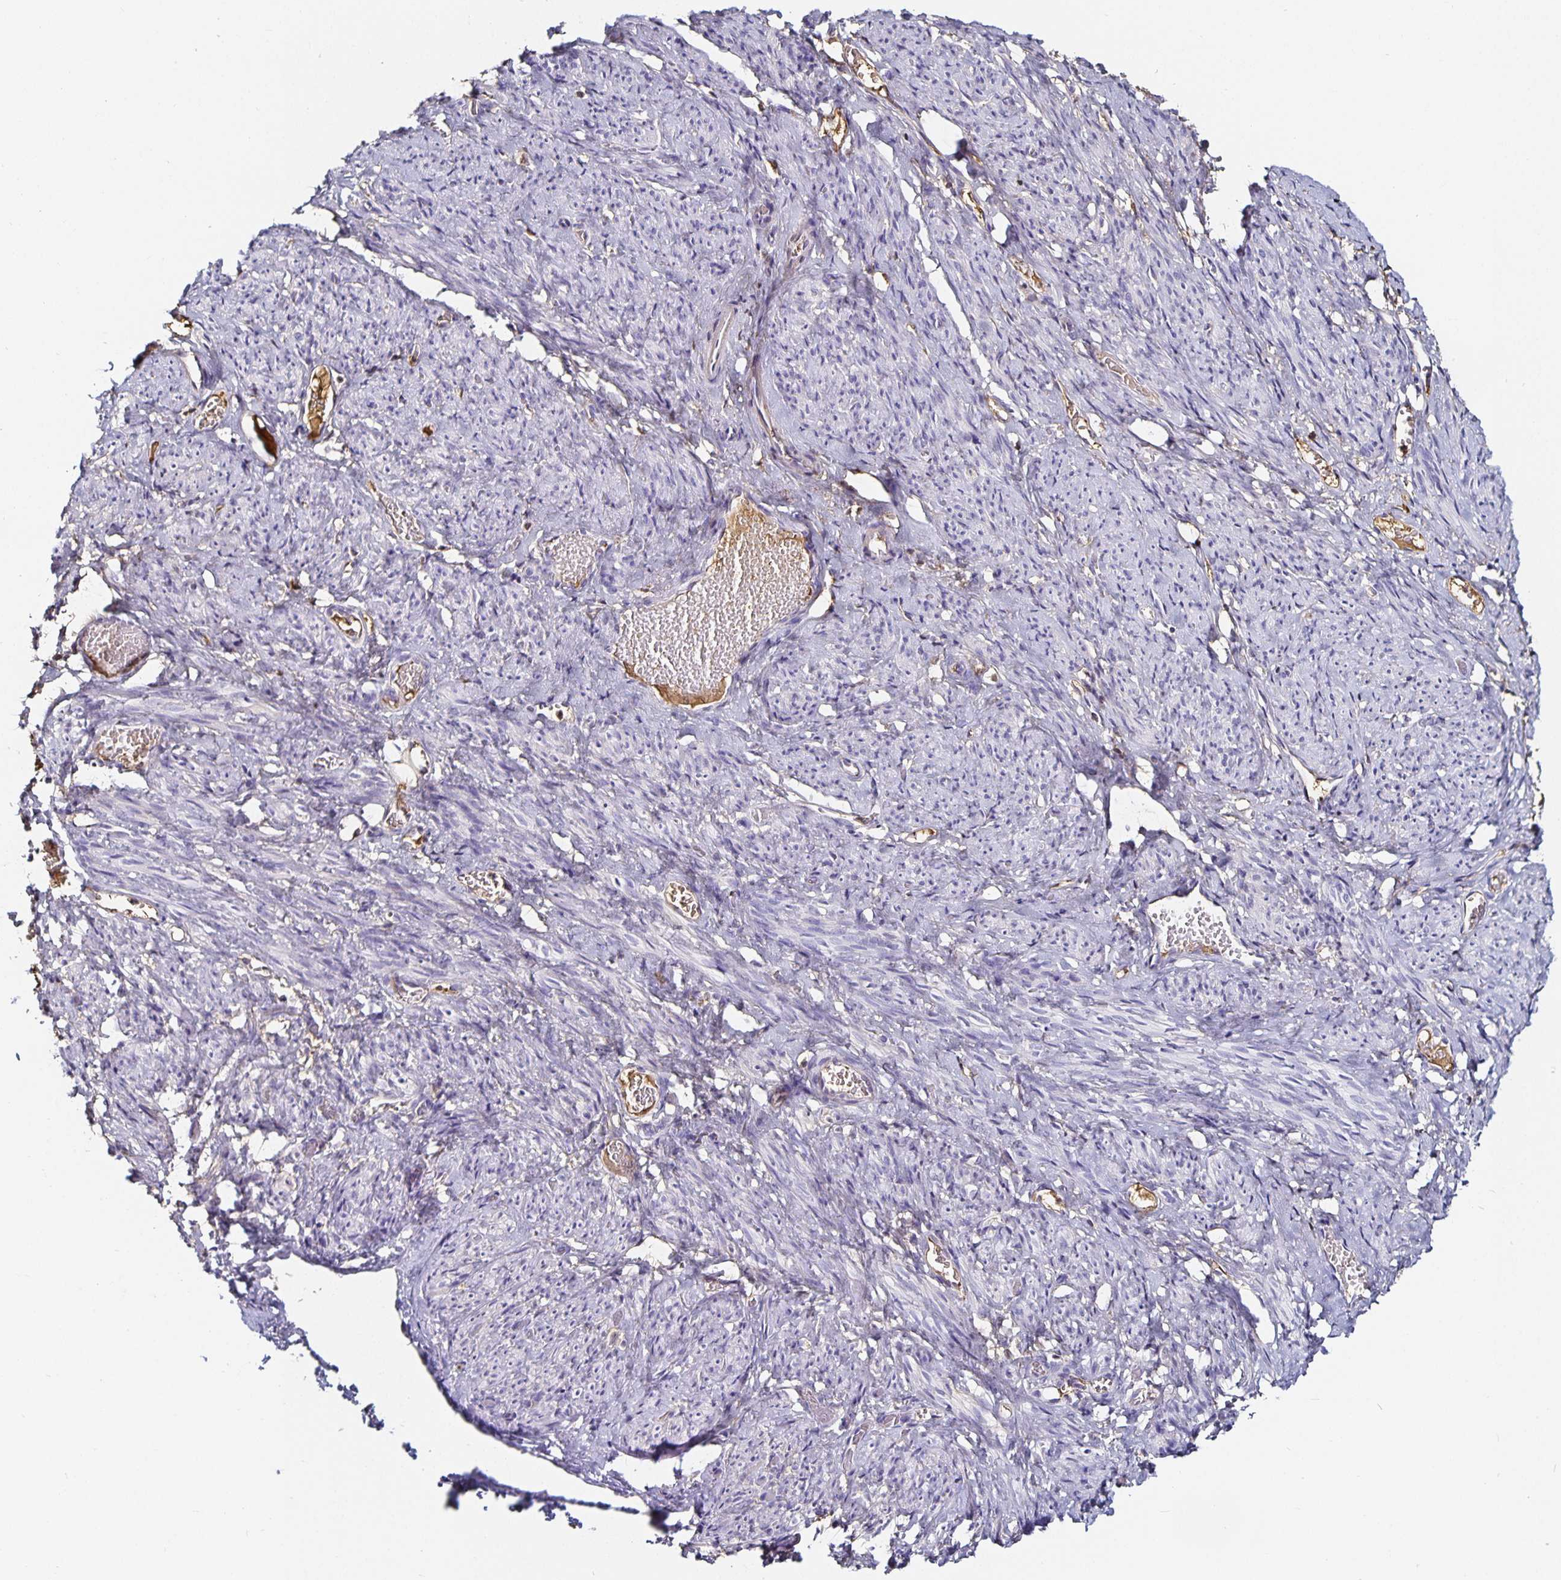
{"staining": {"intensity": "negative", "quantity": "none", "location": "none"}, "tissue": "smooth muscle", "cell_type": "Smooth muscle cells", "image_type": "normal", "snomed": [{"axis": "morphology", "description": "Normal tissue, NOS"}, {"axis": "topography", "description": "Smooth muscle"}], "caption": "DAB immunohistochemical staining of normal smooth muscle shows no significant positivity in smooth muscle cells. (DAB (3,3'-diaminobenzidine) immunohistochemistry with hematoxylin counter stain).", "gene": "TTR", "patient": {"sex": "female", "age": 65}}